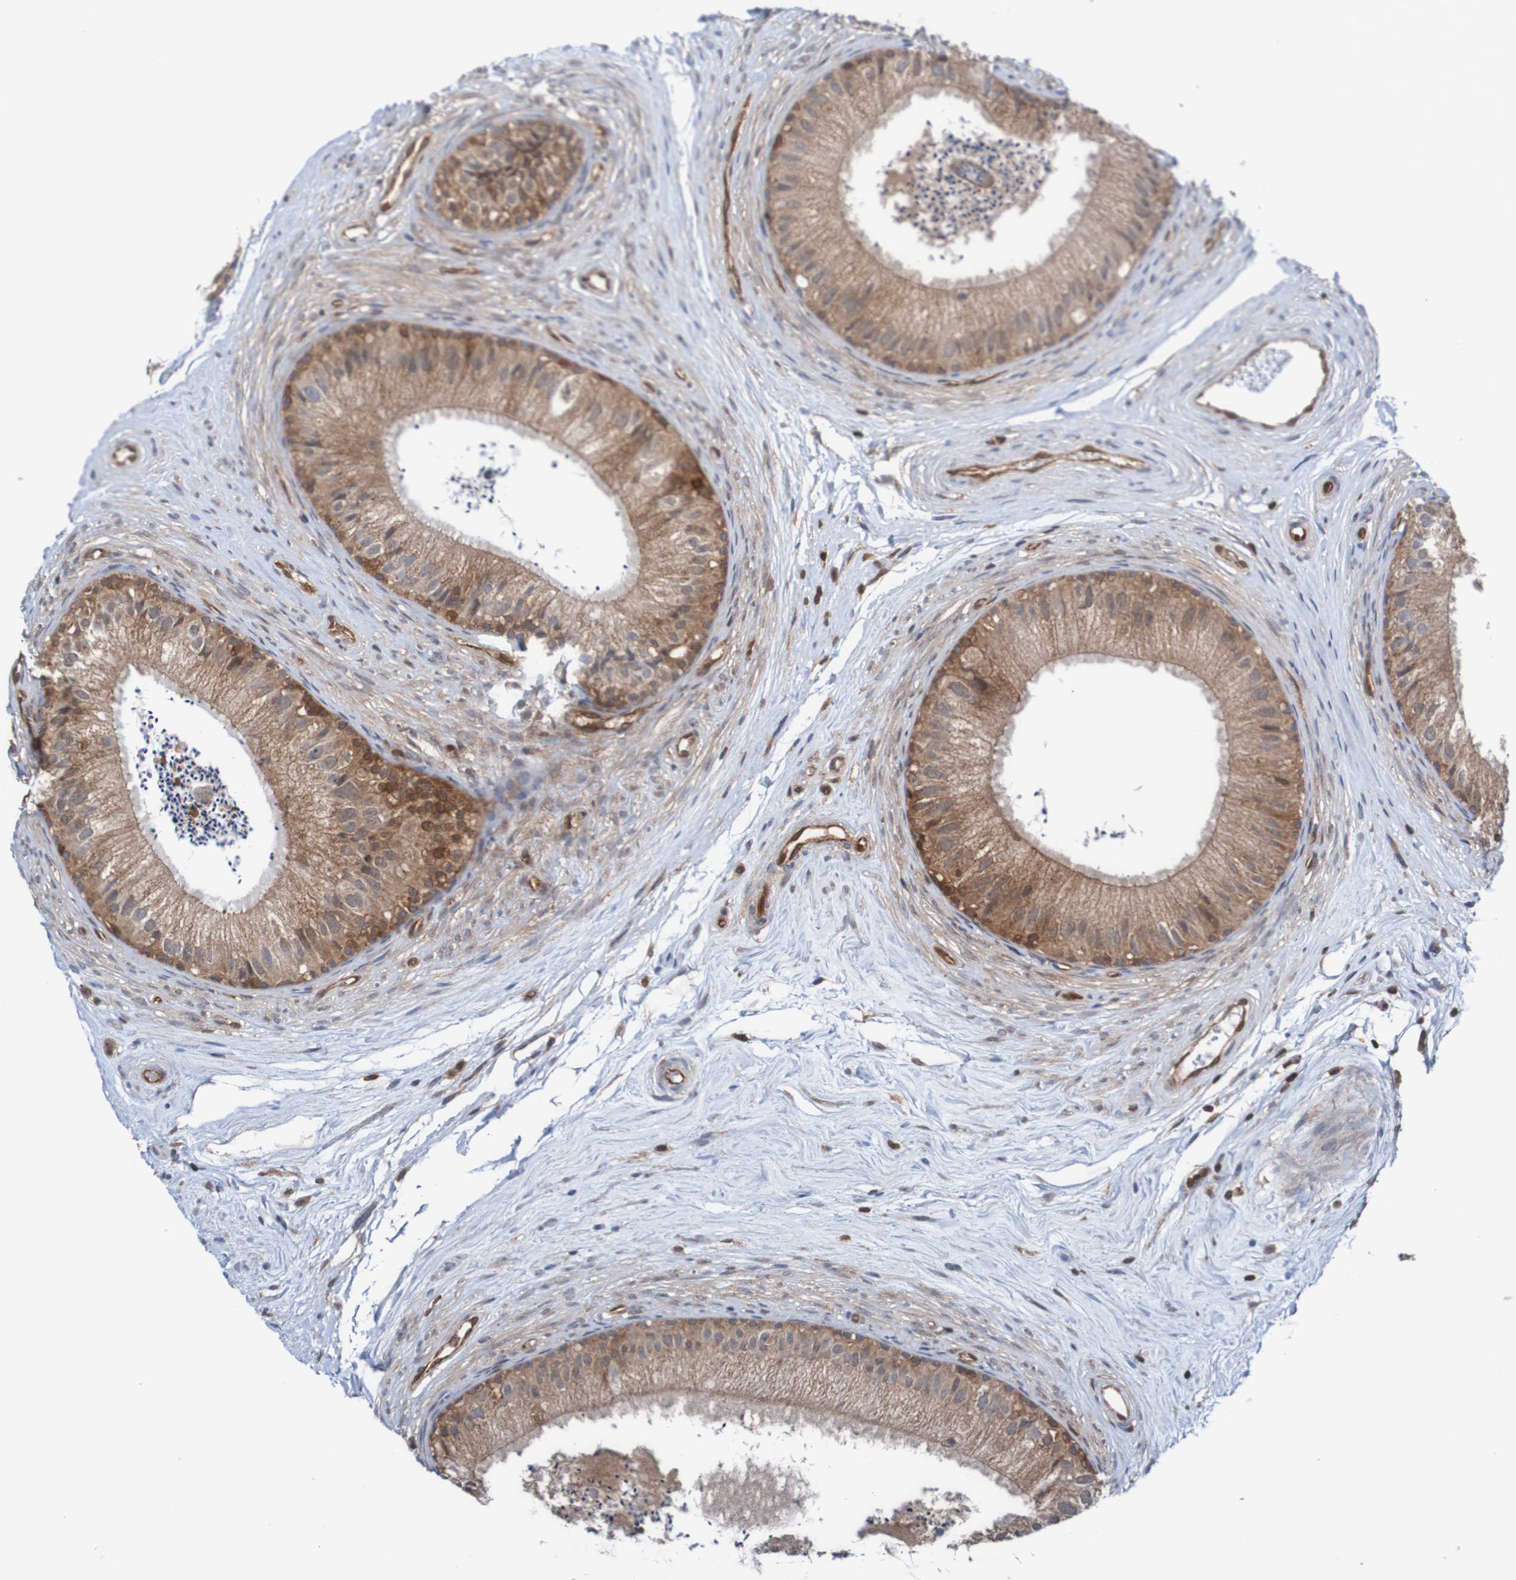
{"staining": {"intensity": "moderate", "quantity": "25%-75%", "location": "cytoplasmic/membranous"}, "tissue": "epididymis", "cell_type": "Glandular cells", "image_type": "normal", "snomed": [{"axis": "morphology", "description": "Normal tissue, NOS"}, {"axis": "topography", "description": "Epididymis"}], "caption": "IHC micrograph of unremarkable epididymis: human epididymis stained using immunohistochemistry (IHC) exhibits medium levels of moderate protein expression localized specifically in the cytoplasmic/membranous of glandular cells, appearing as a cytoplasmic/membranous brown color.", "gene": "RIGI", "patient": {"sex": "male", "age": 56}}